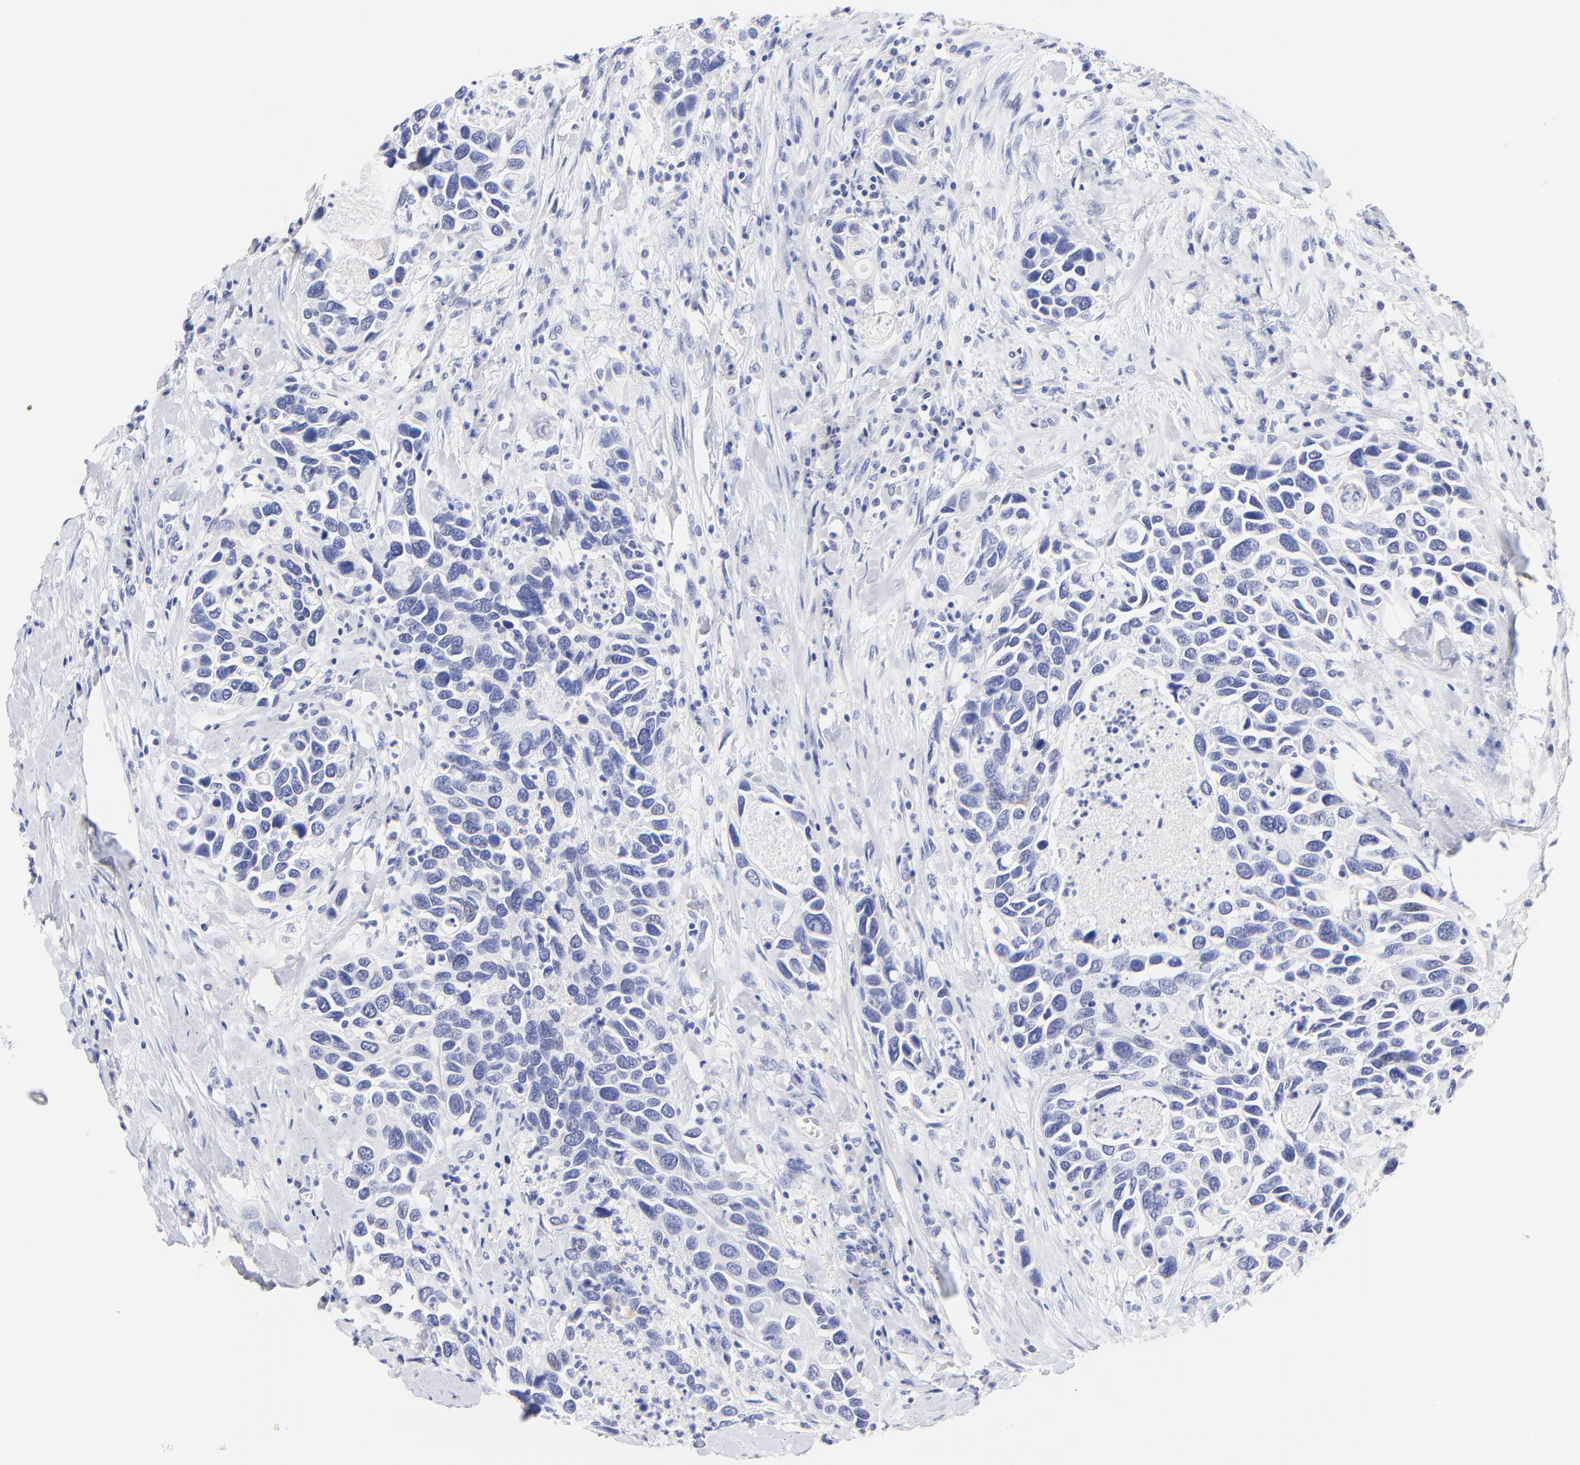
{"staining": {"intensity": "negative", "quantity": "none", "location": "none"}, "tissue": "urothelial cancer", "cell_type": "Tumor cells", "image_type": "cancer", "snomed": [{"axis": "morphology", "description": "Urothelial carcinoma, High grade"}, {"axis": "topography", "description": "Urinary bladder"}], "caption": "An IHC histopathology image of high-grade urothelial carcinoma is shown. There is no staining in tumor cells of high-grade urothelial carcinoma.", "gene": "RAB3A", "patient": {"sex": "male", "age": 66}}